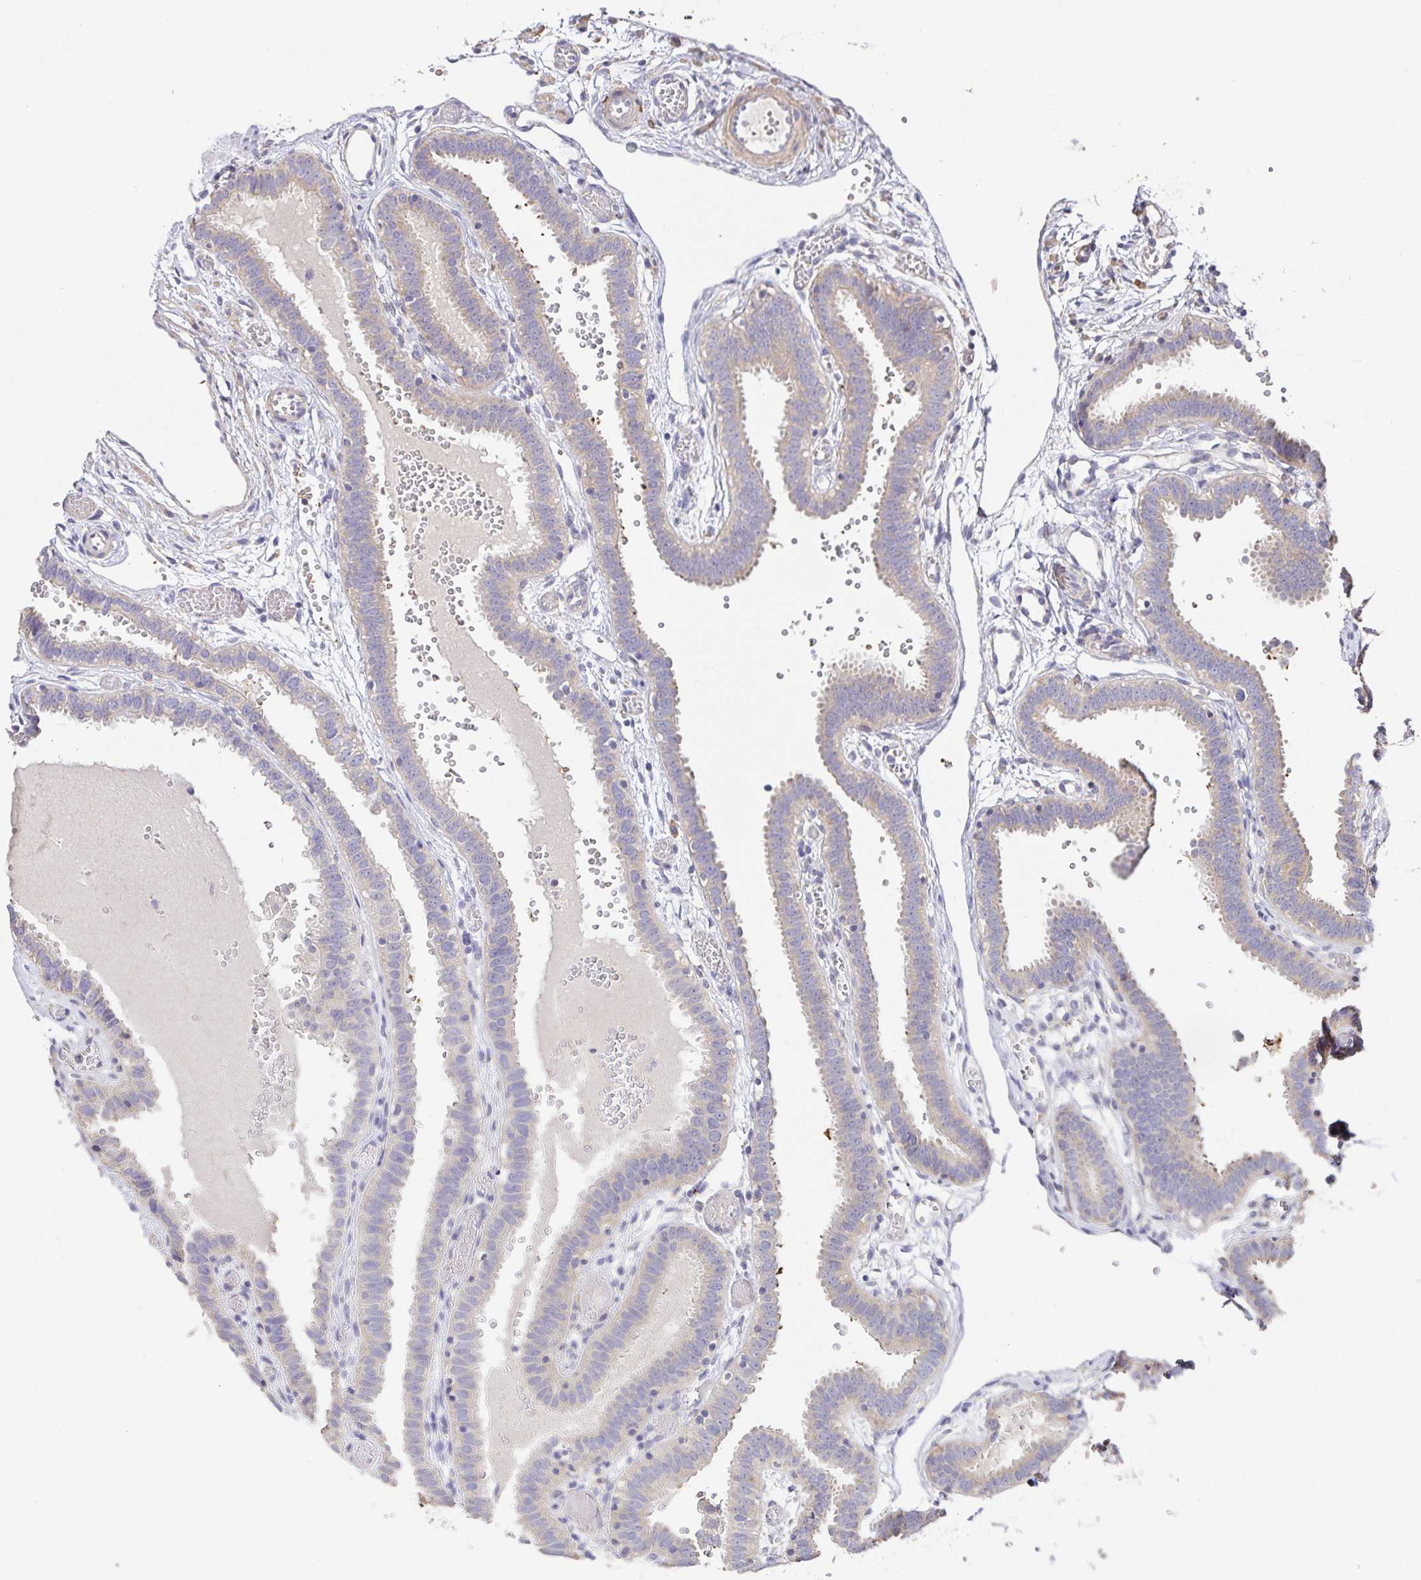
{"staining": {"intensity": "weak", "quantity": "25%-75%", "location": "cytoplasmic/membranous"}, "tissue": "fallopian tube", "cell_type": "Glandular cells", "image_type": "normal", "snomed": [{"axis": "morphology", "description": "Normal tissue, NOS"}, {"axis": "topography", "description": "Fallopian tube"}], "caption": "Brown immunohistochemical staining in unremarkable fallopian tube shows weak cytoplasmic/membranous positivity in approximately 25%-75% of glandular cells.", "gene": "ZDHHC11B", "patient": {"sex": "female", "age": 37}}